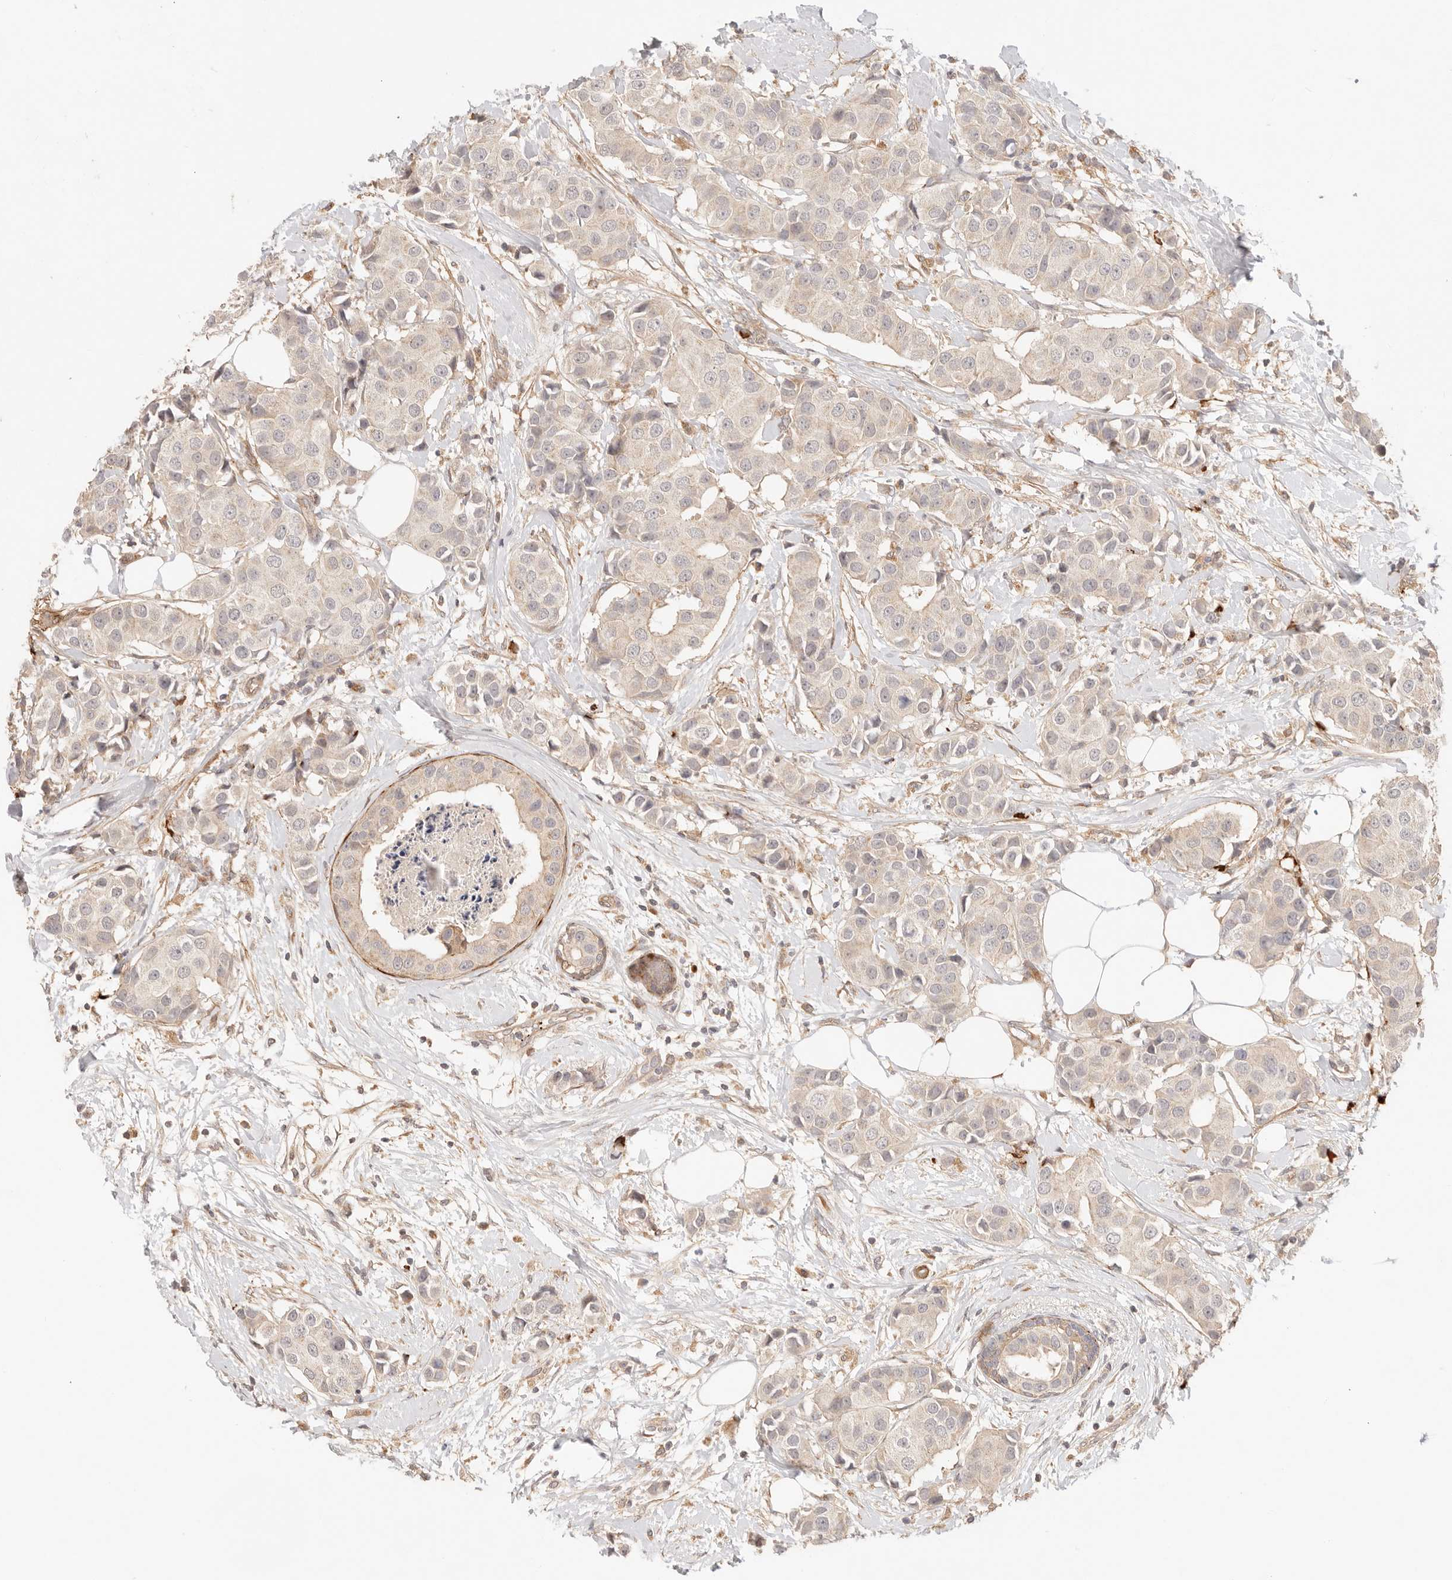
{"staining": {"intensity": "weak", "quantity": "25%-75%", "location": "cytoplasmic/membranous"}, "tissue": "breast cancer", "cell_type": "Tumor cells", "image_type": "cancer", "snomed": [{"axis": "morphology", "description": "Normal tissue, NOS"}, {"axis": "morphology", "description": "Duct carcinoma"}, {"axis": "topography", "description": "Breast"}], "caption": "IHC micrograph of breast cancer stained for a protein (brown), which displays low levels of weak cytoplasmic/membranous staining in approximately 25%-75% of tumor cells.", "gene": "IL1R2", "patient": {"sex": "female", "age": 39}}